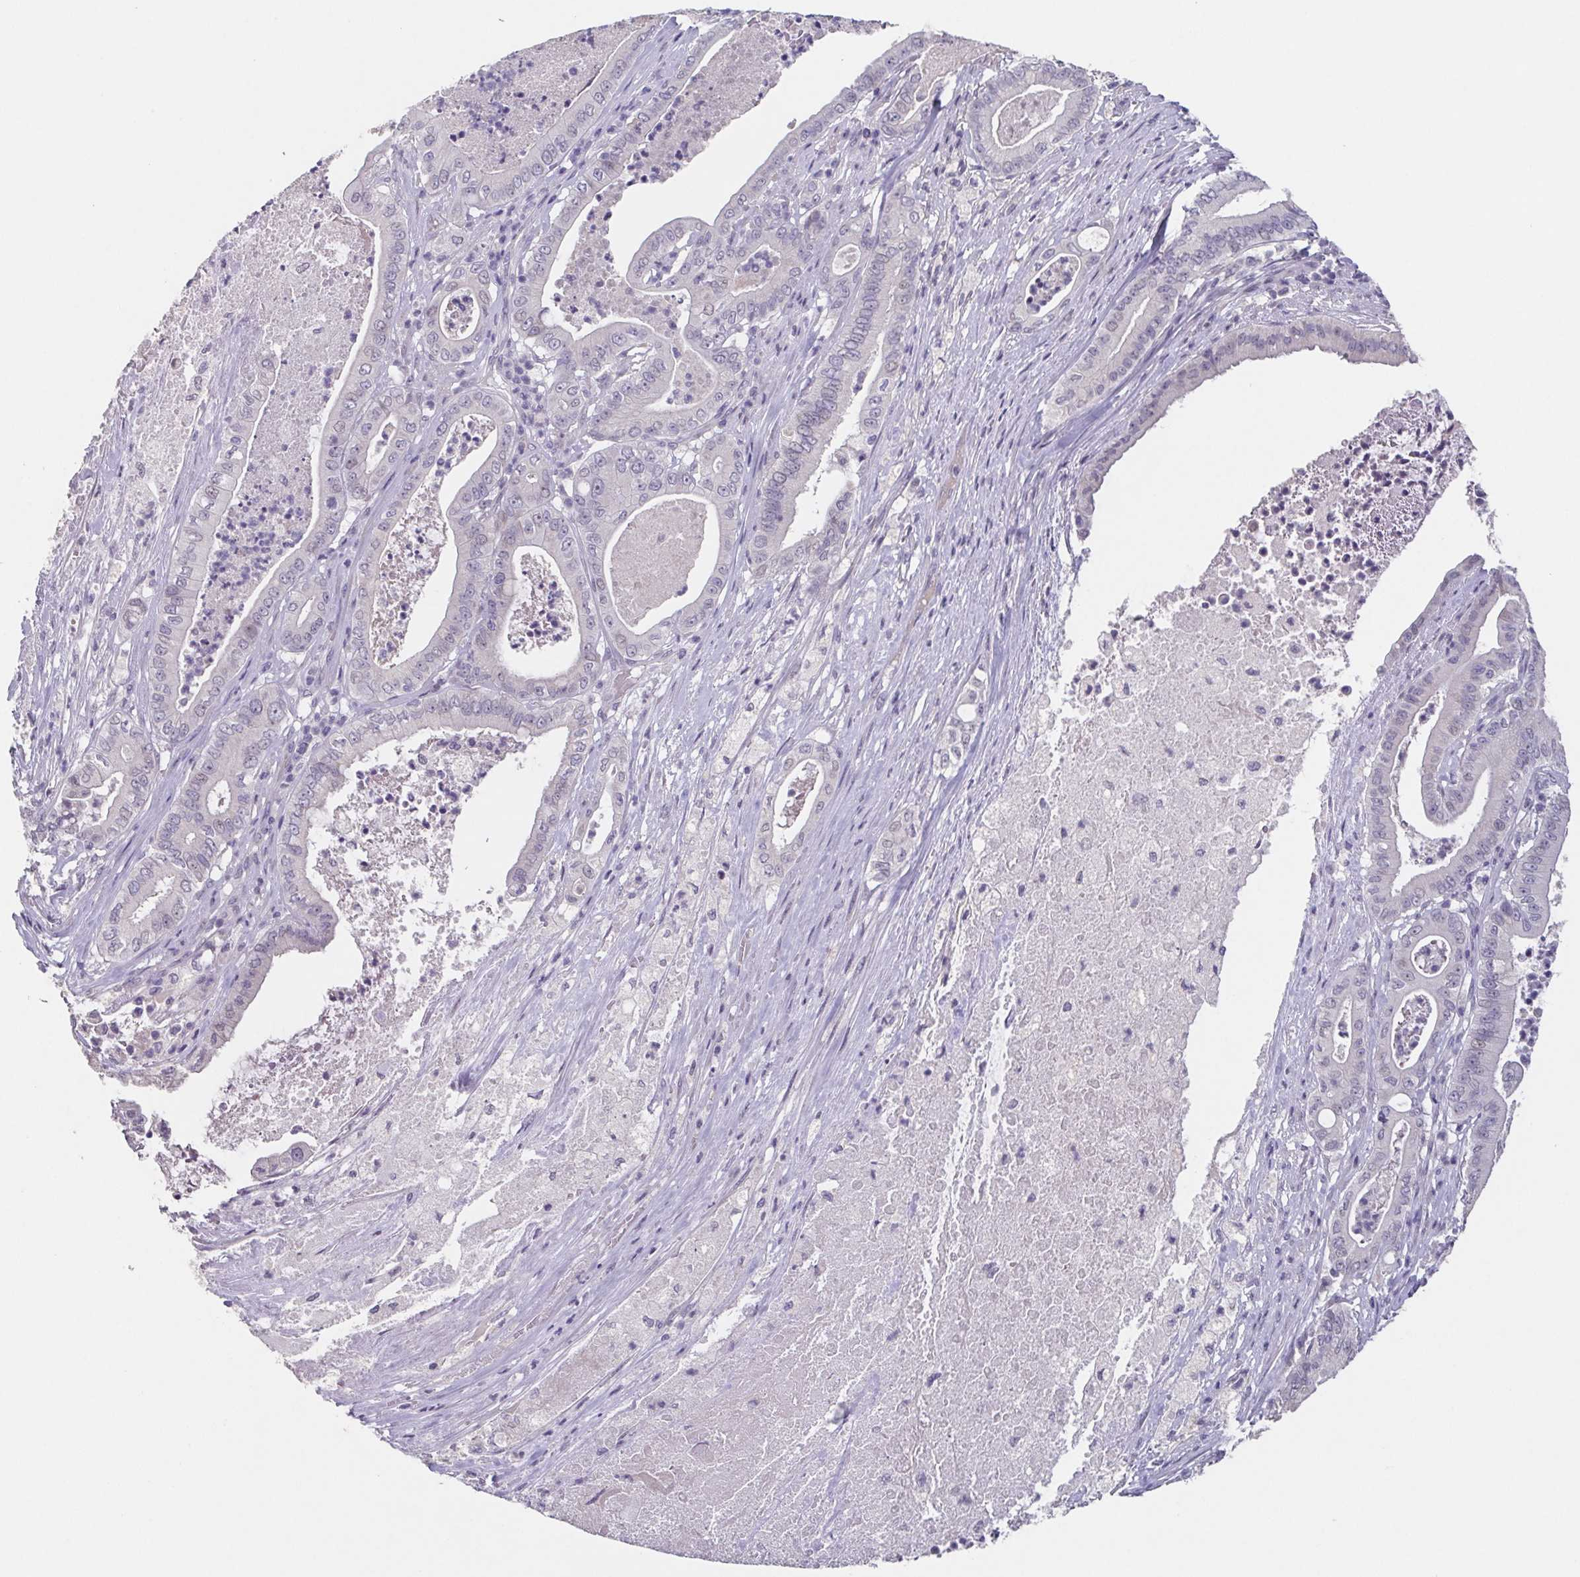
{"staining": {"intensity": "negative", "quantity": "none", "location": "none"}, "tissue": "pancreatic cancer", "cell_type": "Tumor cells", "image_type": "cancer", "snomed": [{"axis": "morphology", "description": "Adenocarcinoma, NOS"}, {"axis": "topography", "description": "Pancreas"}], "caption": "Immunohistochemical staining of adenocarcinoma (pancreatic) exhibits no significant positivity in tumor cells. The staining was performed using DAB (3,3'-diaminobenzidine) to visualize the protein expression in brown, while the nuclei were stained in blue with hematoxylin (Magnification: 20x).", "gene": "GHRL", "patient": {"sex": "male", "age": 71}}